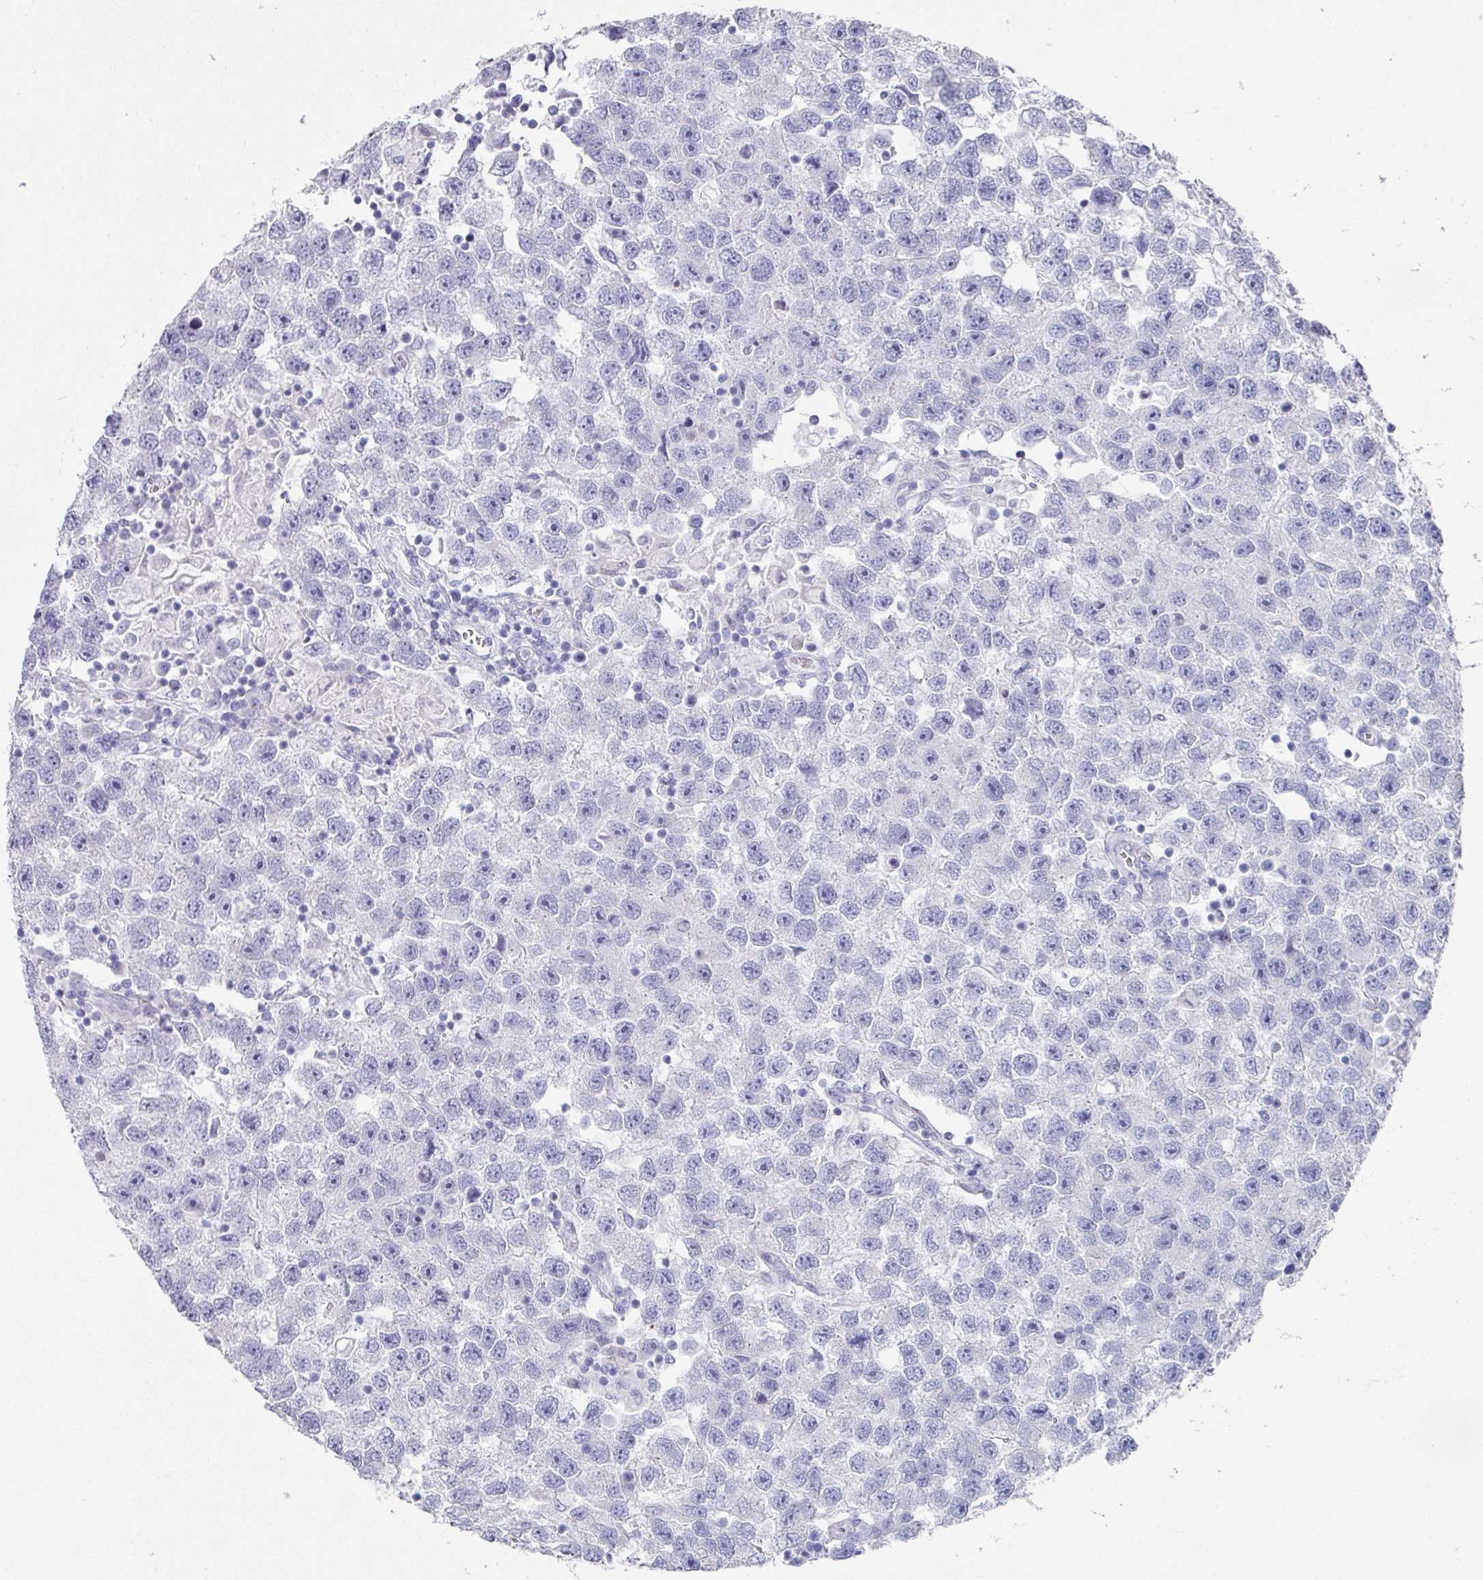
{"staining": {"intensity": "negative", "quantity": "none", "location": "none"}, "tissue": "testis cancer", "cell_type": "Tumor cells", "image_type": "cancer", "snomed": [{"axis": "morphology", "description": "Seminoma, NOS"}, {"axis": "topography", "description": "Testis"}], "caption": "High power microscopy histopathology image of an immunohistochemistry photomicrograph of seminoma (testis), revealing no significant positivity in tumor cells.", "gene": "SETBP1", "patient": {"sex": "male", "age": 26}}